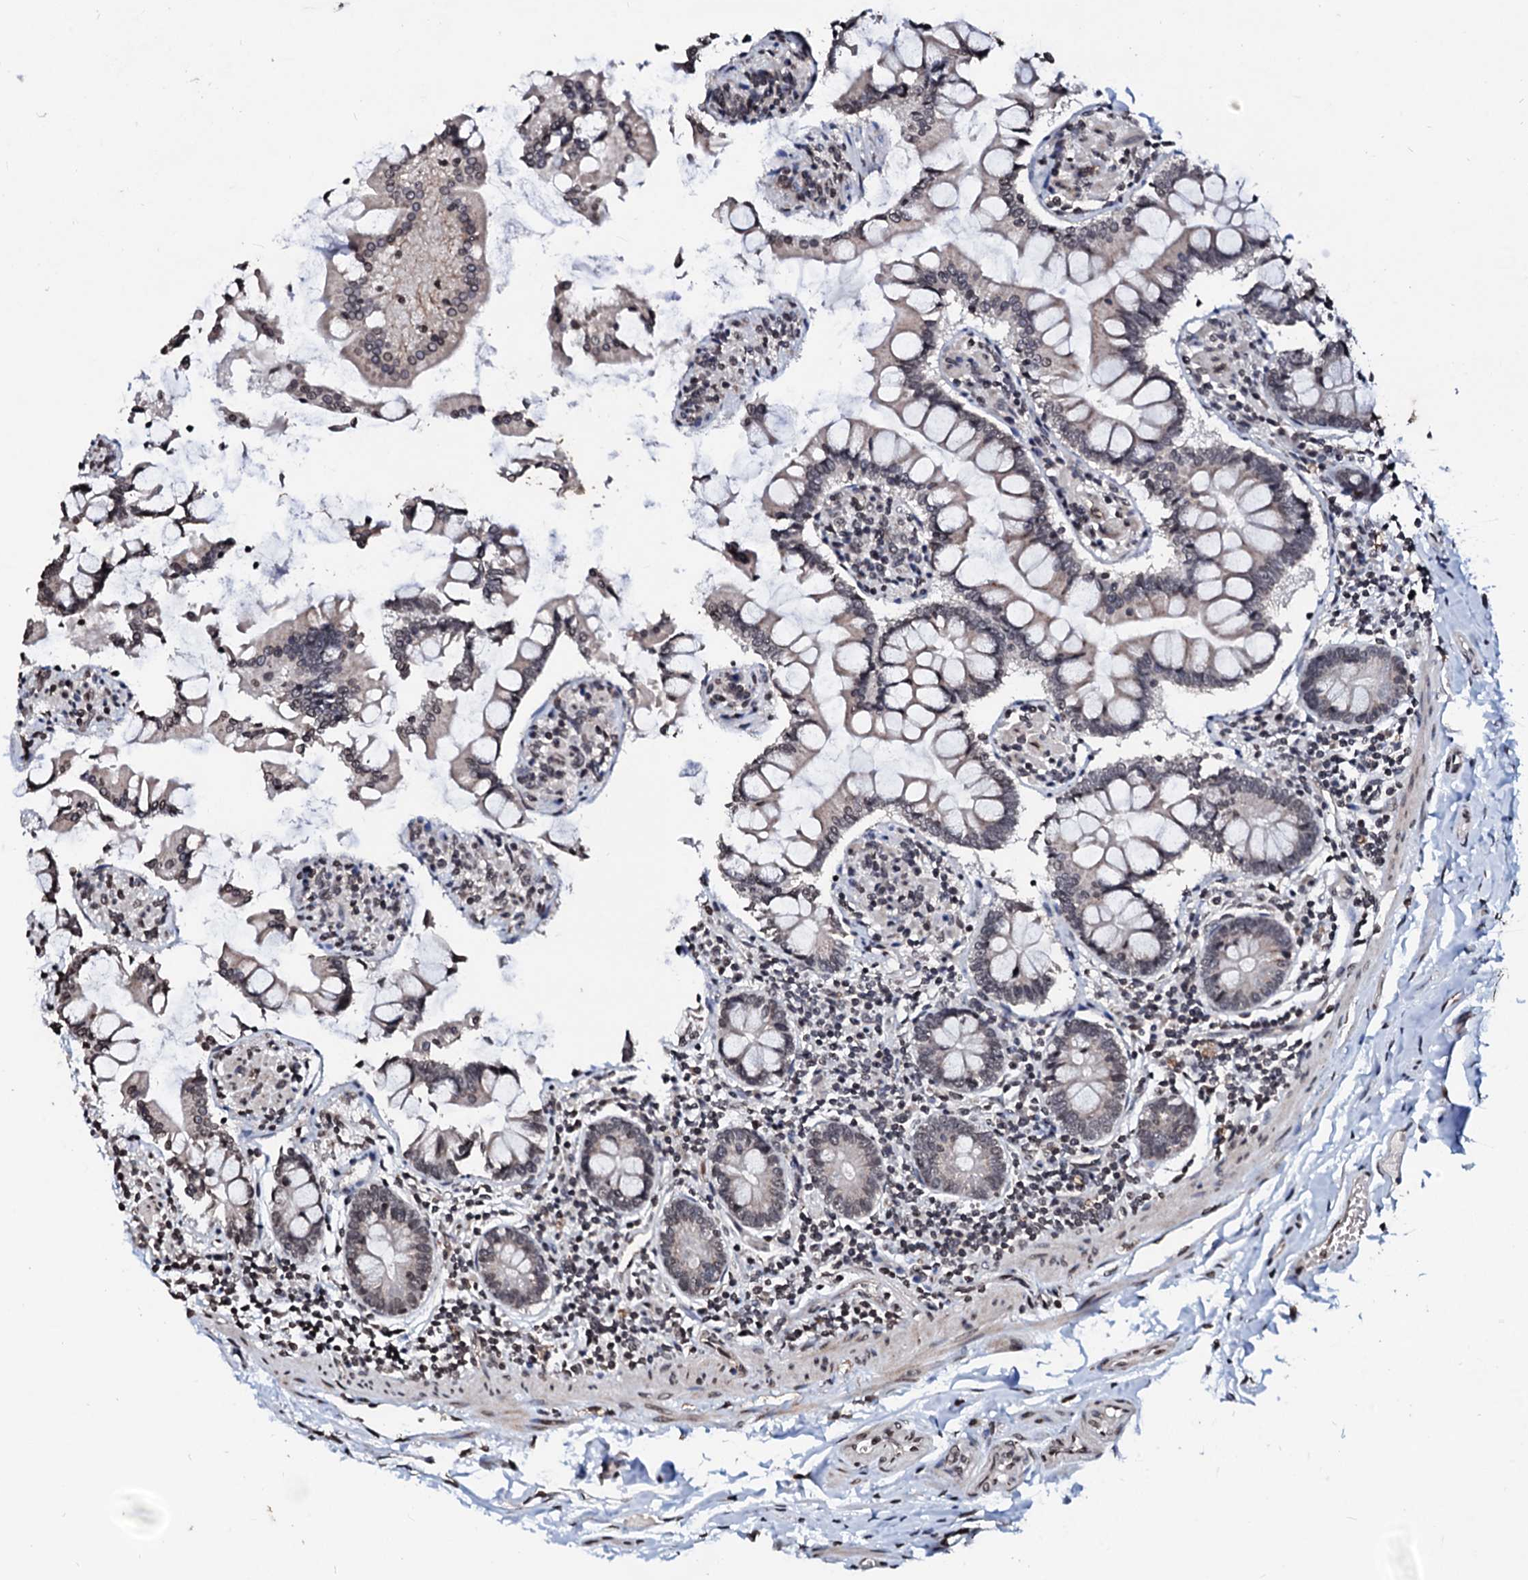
{"staining": {"intensity": "negative", "quantity": "none", "location": "none"}, "tissue": "small intestine", "cell_type": "Glandular cells", "image_type": "normal", "snomed": [{"axis": "morphology", "description": "Normal tissue, NOS"}, {"axis": "topography", "description": "Small intestine"}], "caption": "DAB (3,3'-diaminobenzidine) immunohistochemical staining of unremarkable human small intestine demonstrates no significant positivity in glandular cells.", "gene": "LSM11", "patient": {"sex": "male", "age": 41}}